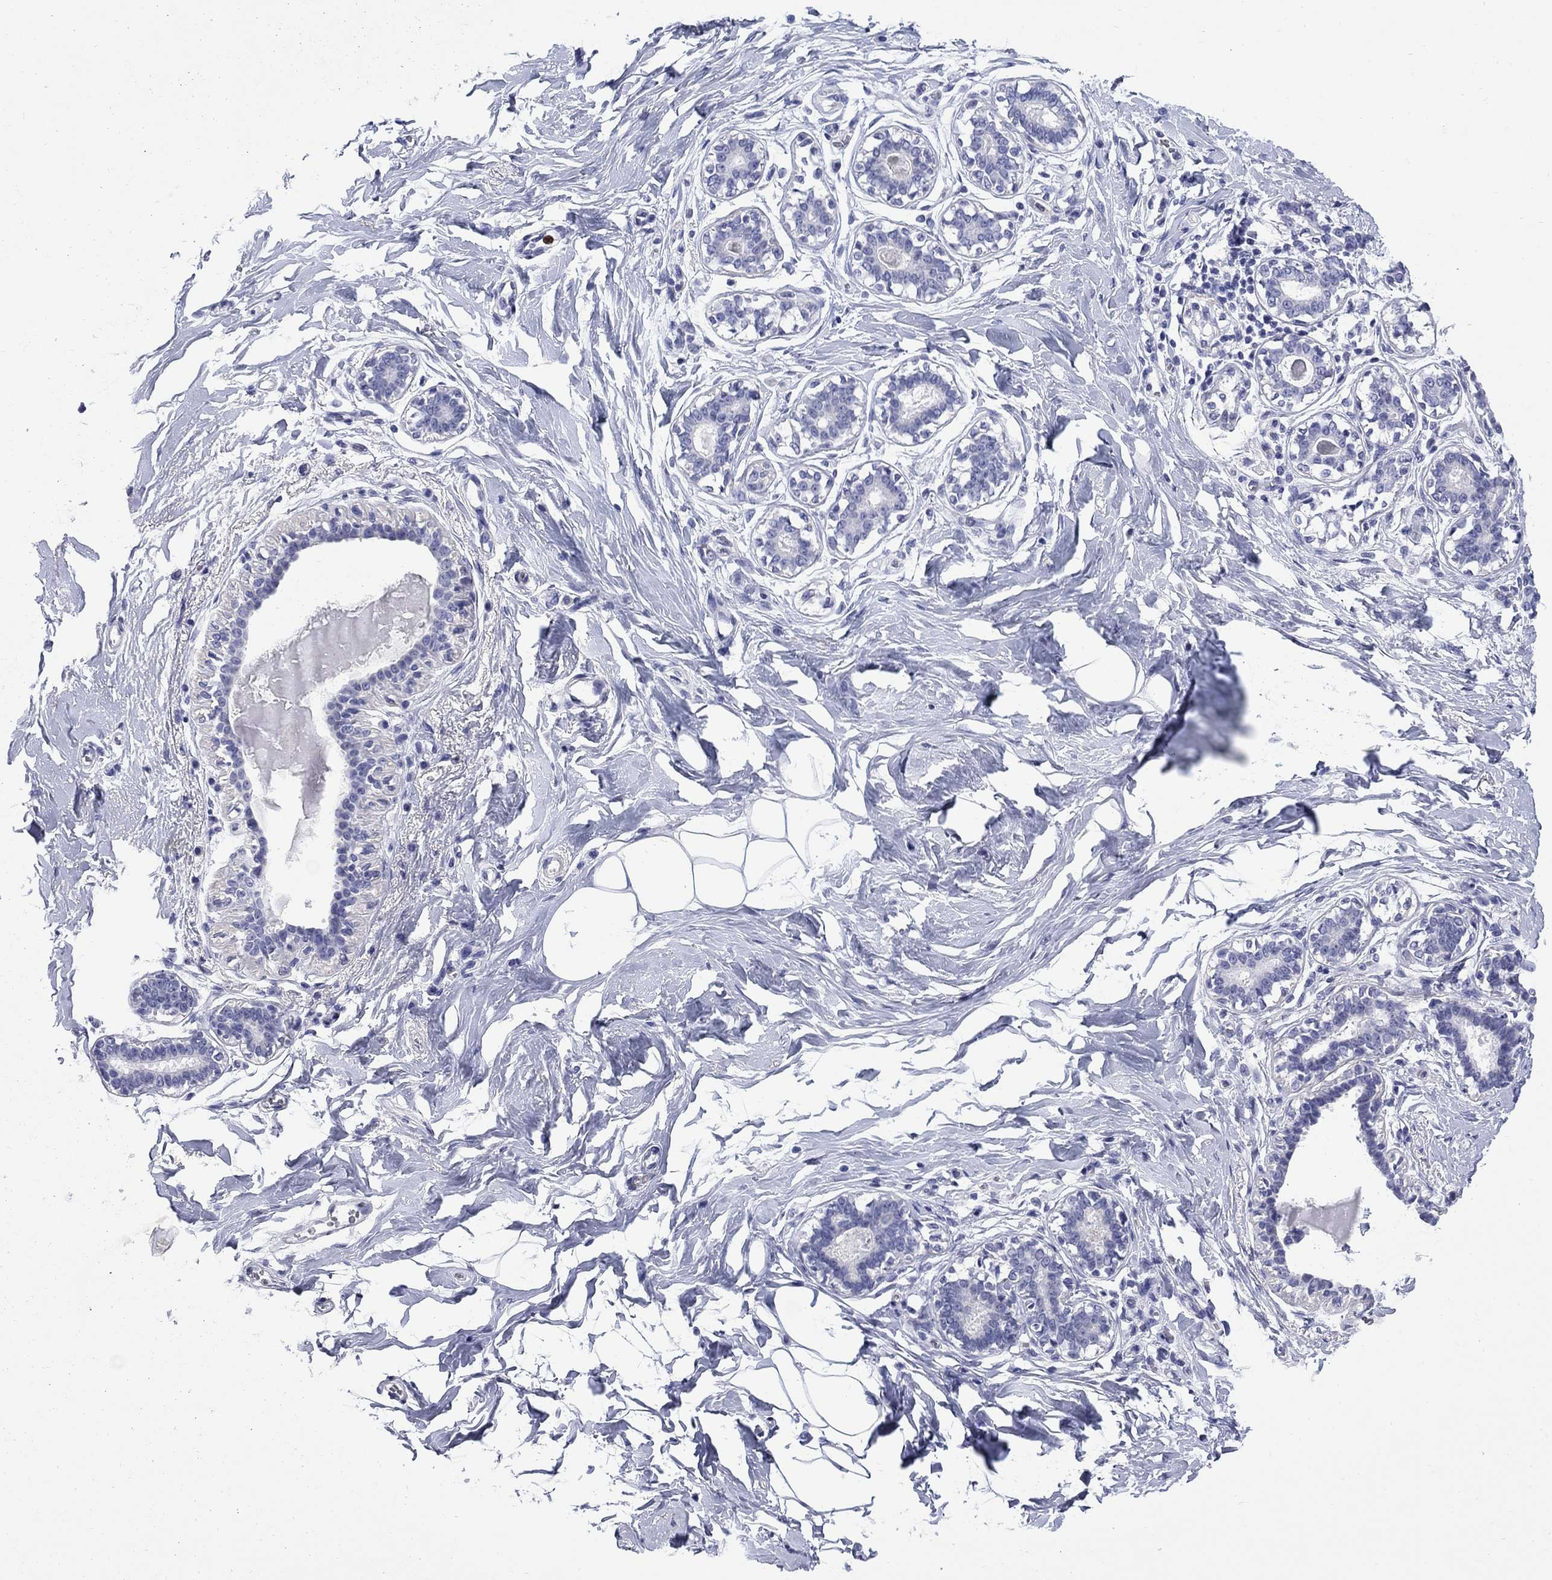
{"staining": {"intensity": "negative", "quantity": "none", "location": "none"}, "tissue": "breast", "cell_type": "Adipocytes", "image_type": "normal", "snomed": [{"axis": "morphology", "description": "Normal tissue, NOS"}, {"axis": "morphology", "description": "Lobular carcinoma, in situ"}, {"axis": "topography", "description": "Breast"}], "caption": "An image of breast stained for a protein exhibits no brown staining in adipocytes.", "gene": "SERPINB2", "patient": {"sex": "female", "age": 35}}